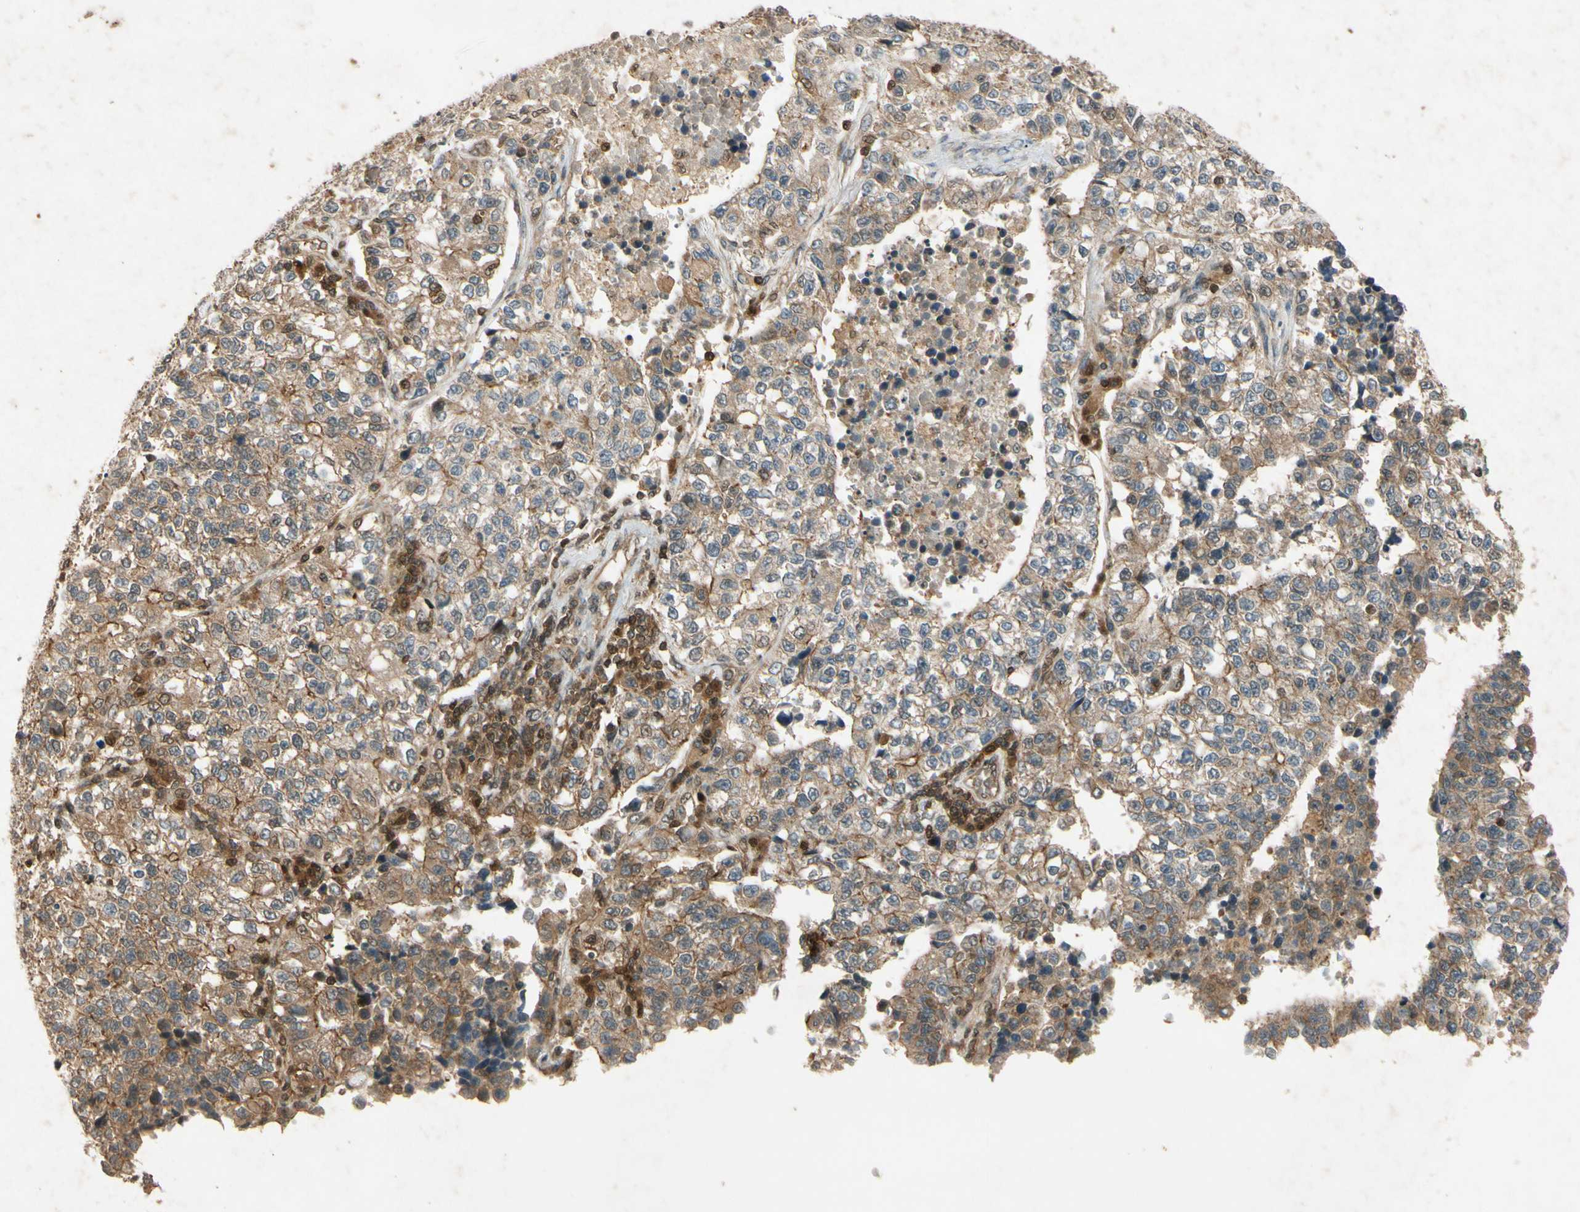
{"staining": {"intensity": "weak", "quantity": ">75%", "location": "cytoplasmic/membranous"}, "tissue": "lung cancer", "cell_type": "Tumor cells", "image_type": "cancer", "snomed": [{"axis": "morphology", "description": "Adenocarcinoma, NOS"}, {"axis": "topography", "description": "Lung"}], "caption": "DAB immunohistochemical staining of human lung adenocarcinoma reveals weak cytoplasmic/membranous protein positivity in about >75% of tumor cells. Using DAB (3,3'-diaminobenzidine) (brown) and hematoxylin (blue) stains, captured at high magnification using brightfield microscopy.", "gene": "EPHA8", "patient": {"sex": "male", "age": 49}}